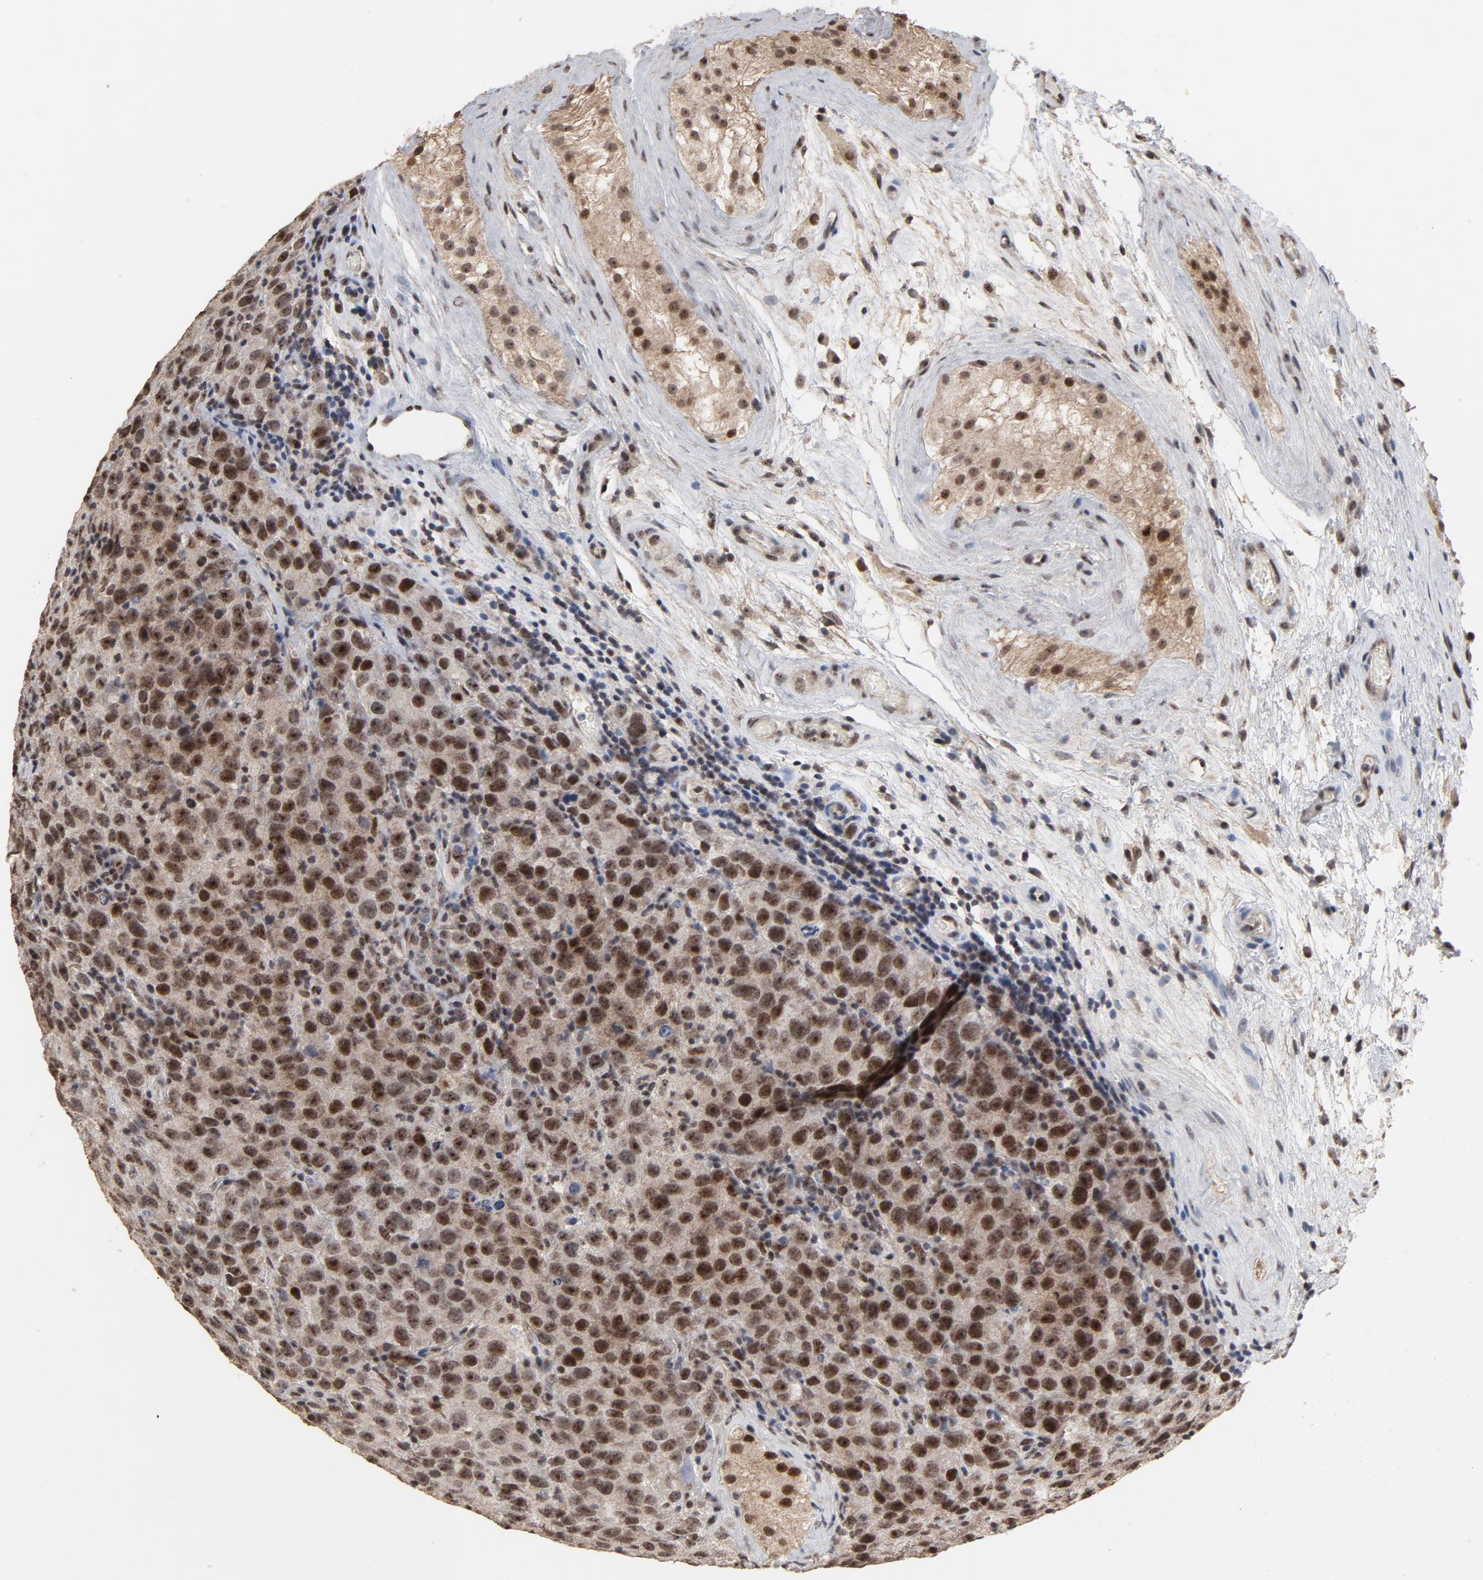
{"staining": {"intensity": "moderate", "quantity": ">75%", "location": "nuclear"}, "tissue": "testis cancer", "cell_type": "Tumor cells", "image_type": "cancer", "snomed": [{"axis": "morphology", "description": "Seminoma, NOS"}, {"axis": "topography", "description": "Testis"}], "caption": "Moderate nuclear protein staining is seen in about >75% of tumor cells in testis cancer (seminoma).", "gene": "TP53RK", "patient": {"sex": "male", "age": 52}}